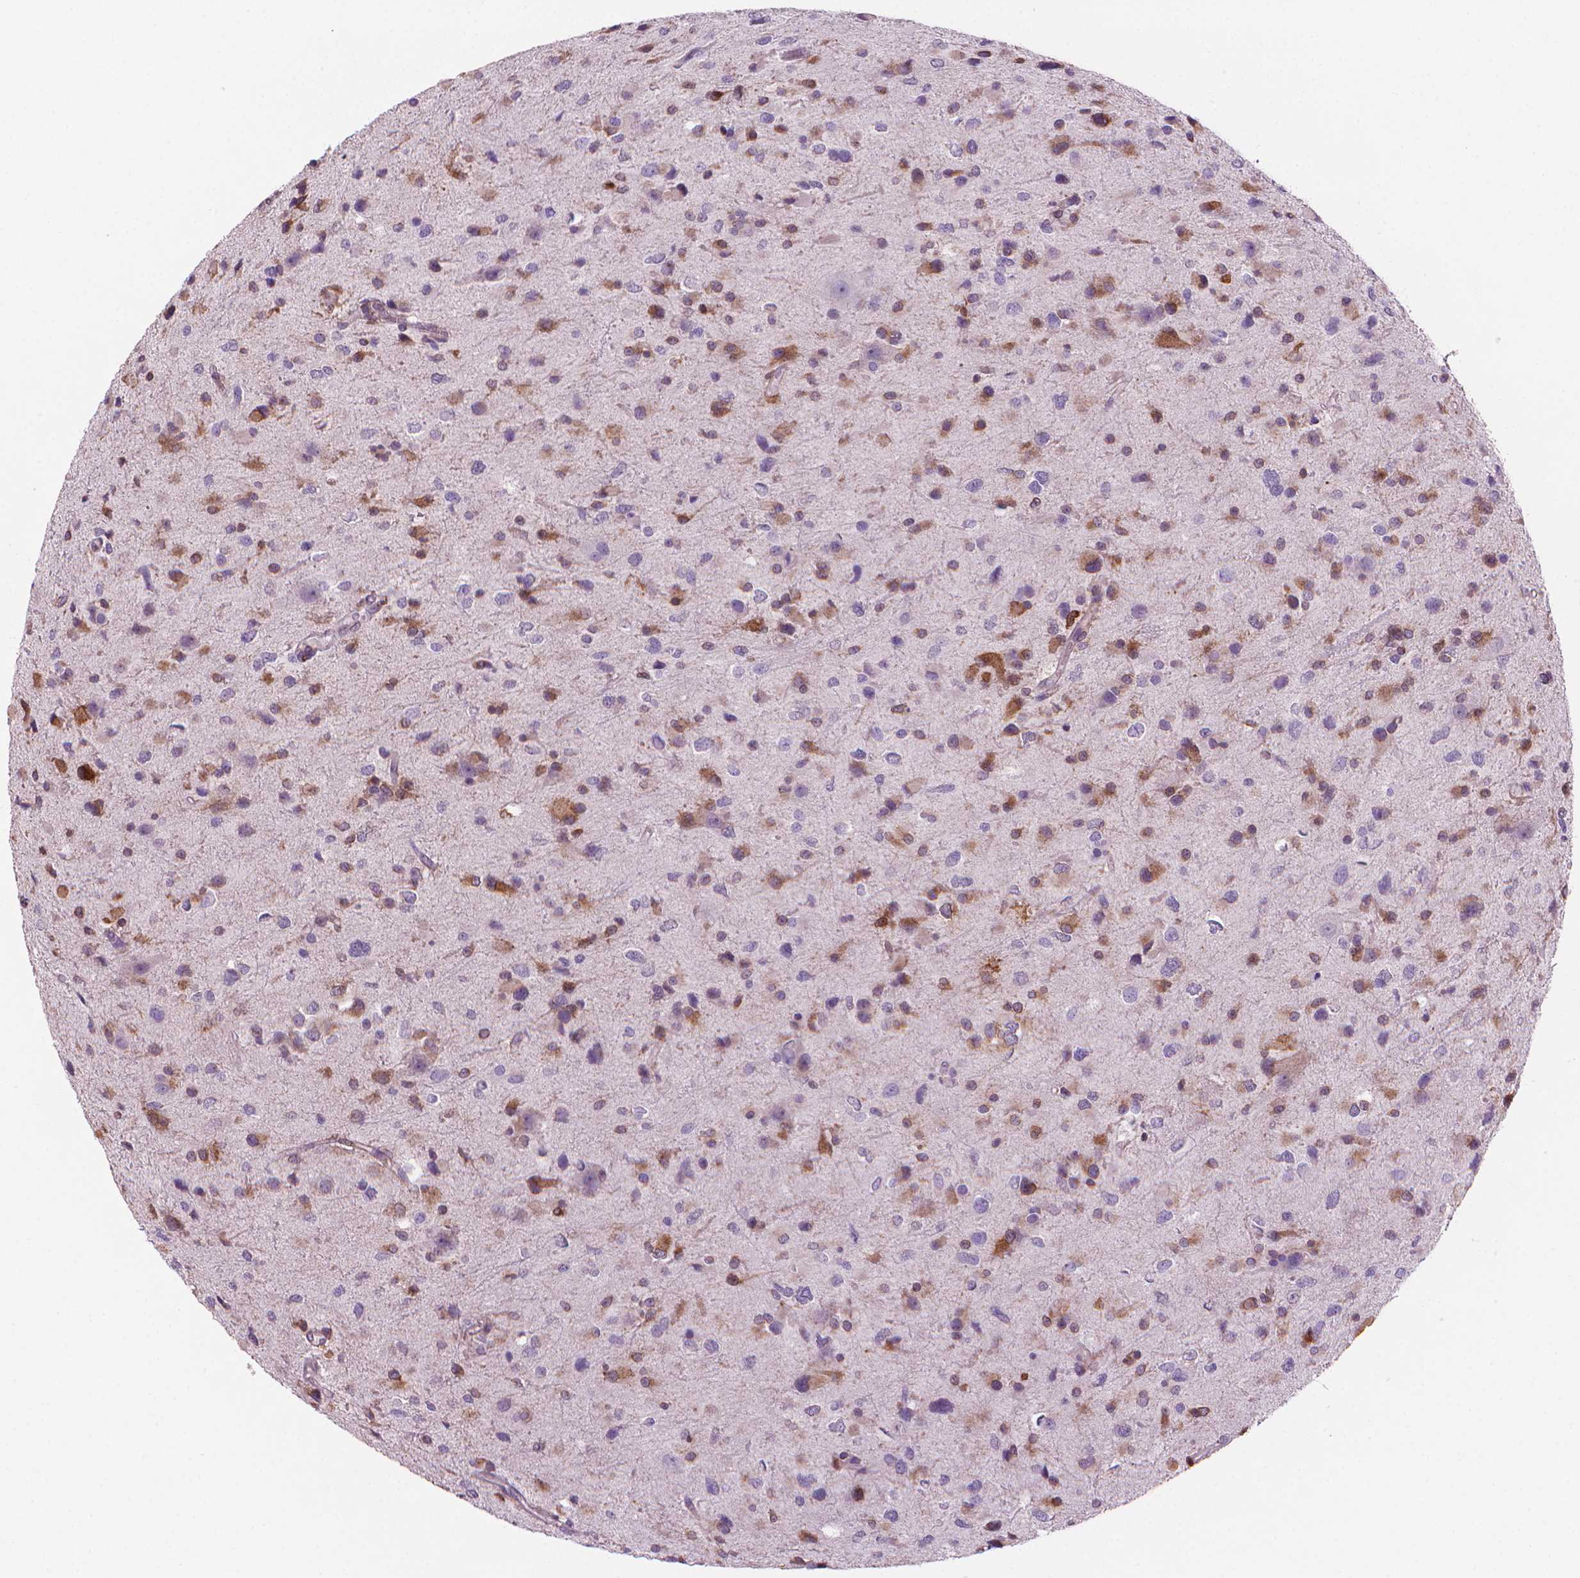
{"staining": {"intensity": "moderate", "quantity": "25%-75%", "location": "cytoplasmic/membranous"}, "tissue": "glioma", "cell_type": "Tumor cells", "image_type": "cancer", "snomed": [{"axis": "morphology", "description": "Glioma, malignant, Low grade"}, {"axis": "topography", "description": "Brain"}], "caption": "IHC histopathology image of neoplastic tissue: glioma stained using immunohistochemistry shows medium levels of moderate protein expression localized specifically in the cytoplasmic/membranous of tumor cells, appearing as a cytoplasmic/membranous brown color.", "gene": "BCL2", "patient": {"sex": "female", "age": 32}}